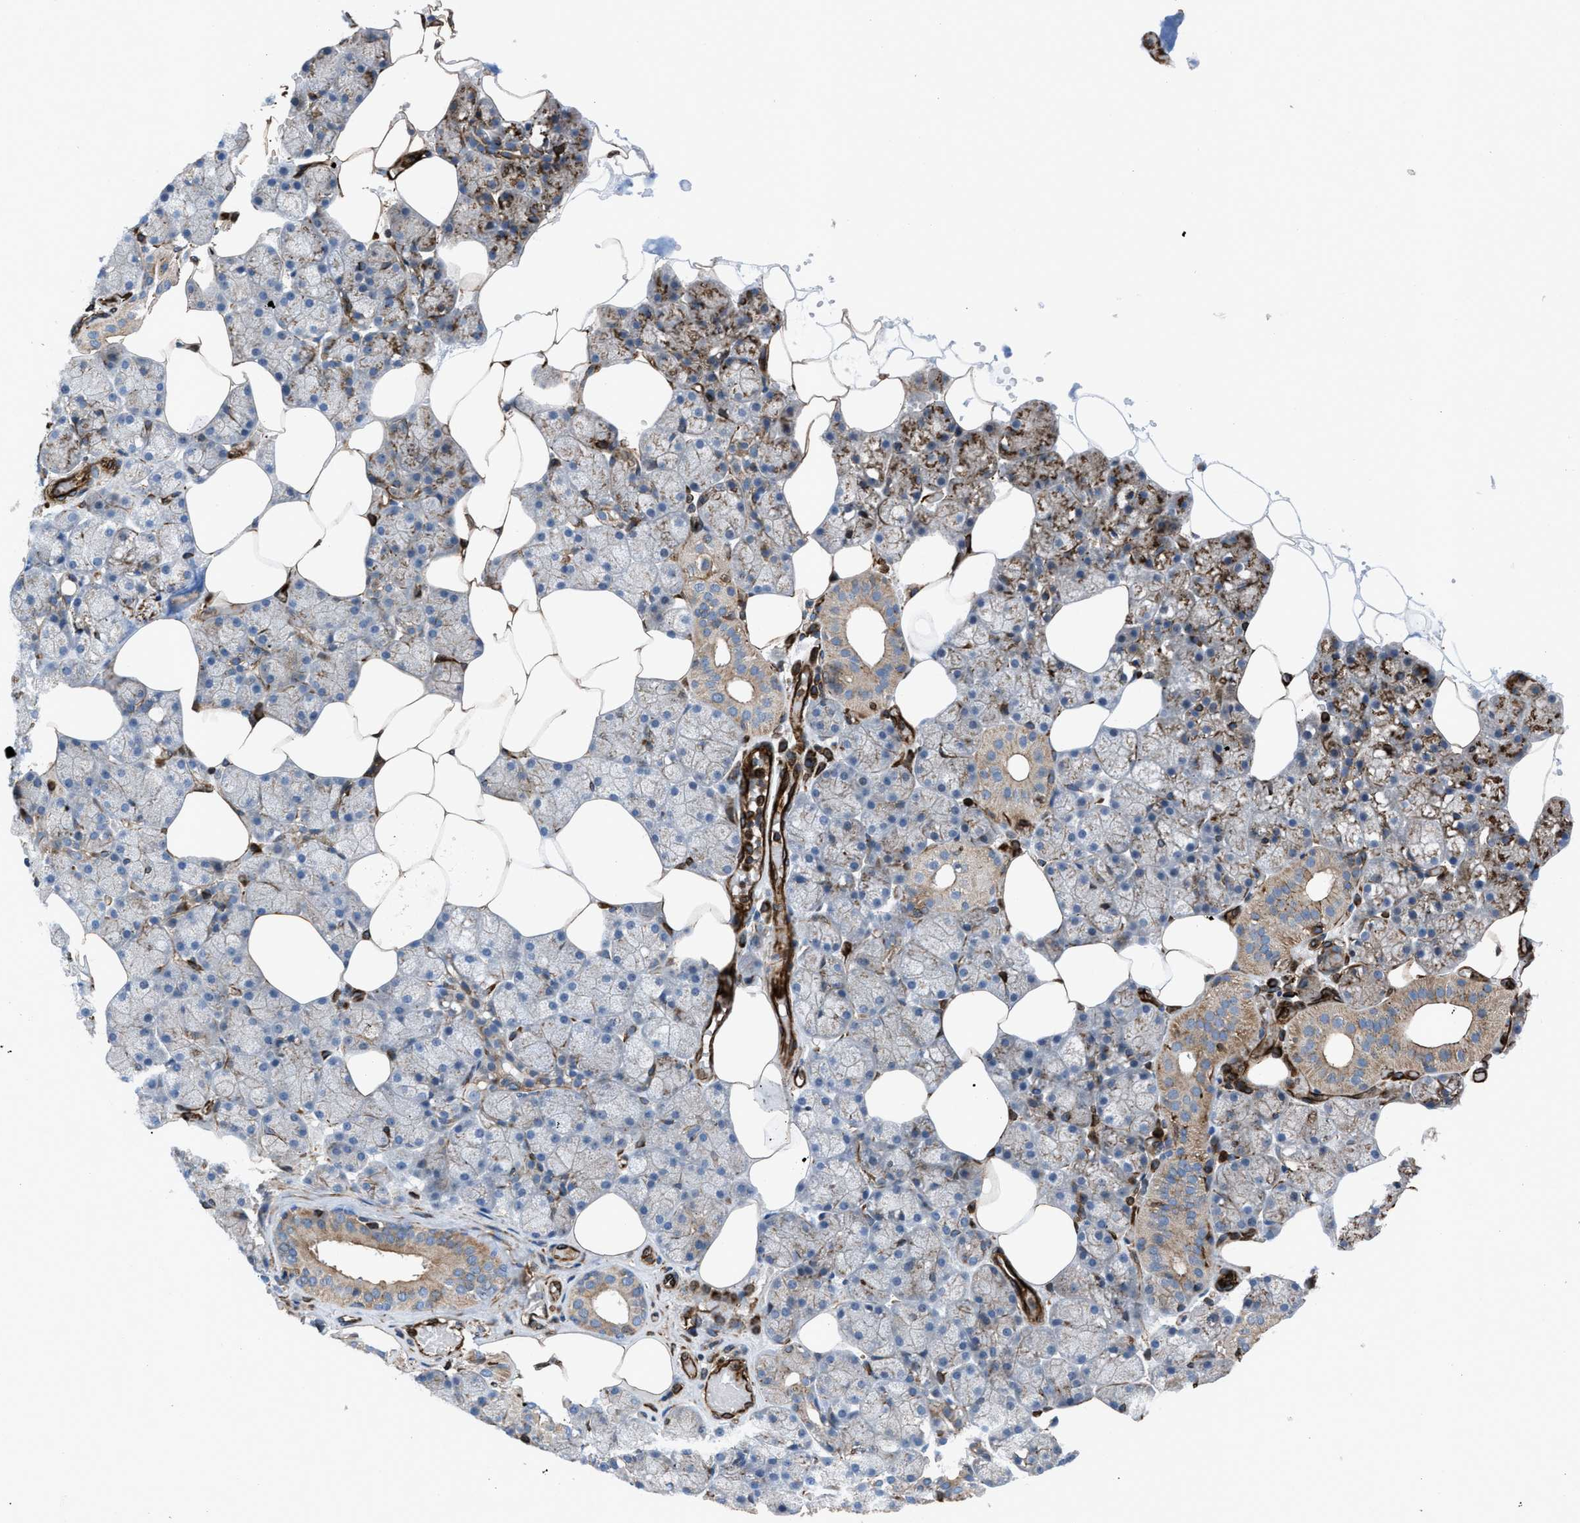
{"staining": {"intensity": "moderate", "quantity": "25%-75%", "location": "cytoplasmic/membranous"}, "tissue": "salivary gland", "cell_type": "Glandular cells", "image_type": "normal", "snomed": [{"axis": "morphology", "description": "Normal tissue, NOS"}, {"axis": "topography", "description": "Salivary gland"}], "caption": "Normal salivary gland displays moderate cytoplasmic/membranous expression in about 25%-75% of glandular cells (DAB (3,3'-diaminobenzidine) = brown stain, brightfield microscopy at high magnification)..", "gene": "PTPRE", "patient": {"sex": "male", "age": 62}}